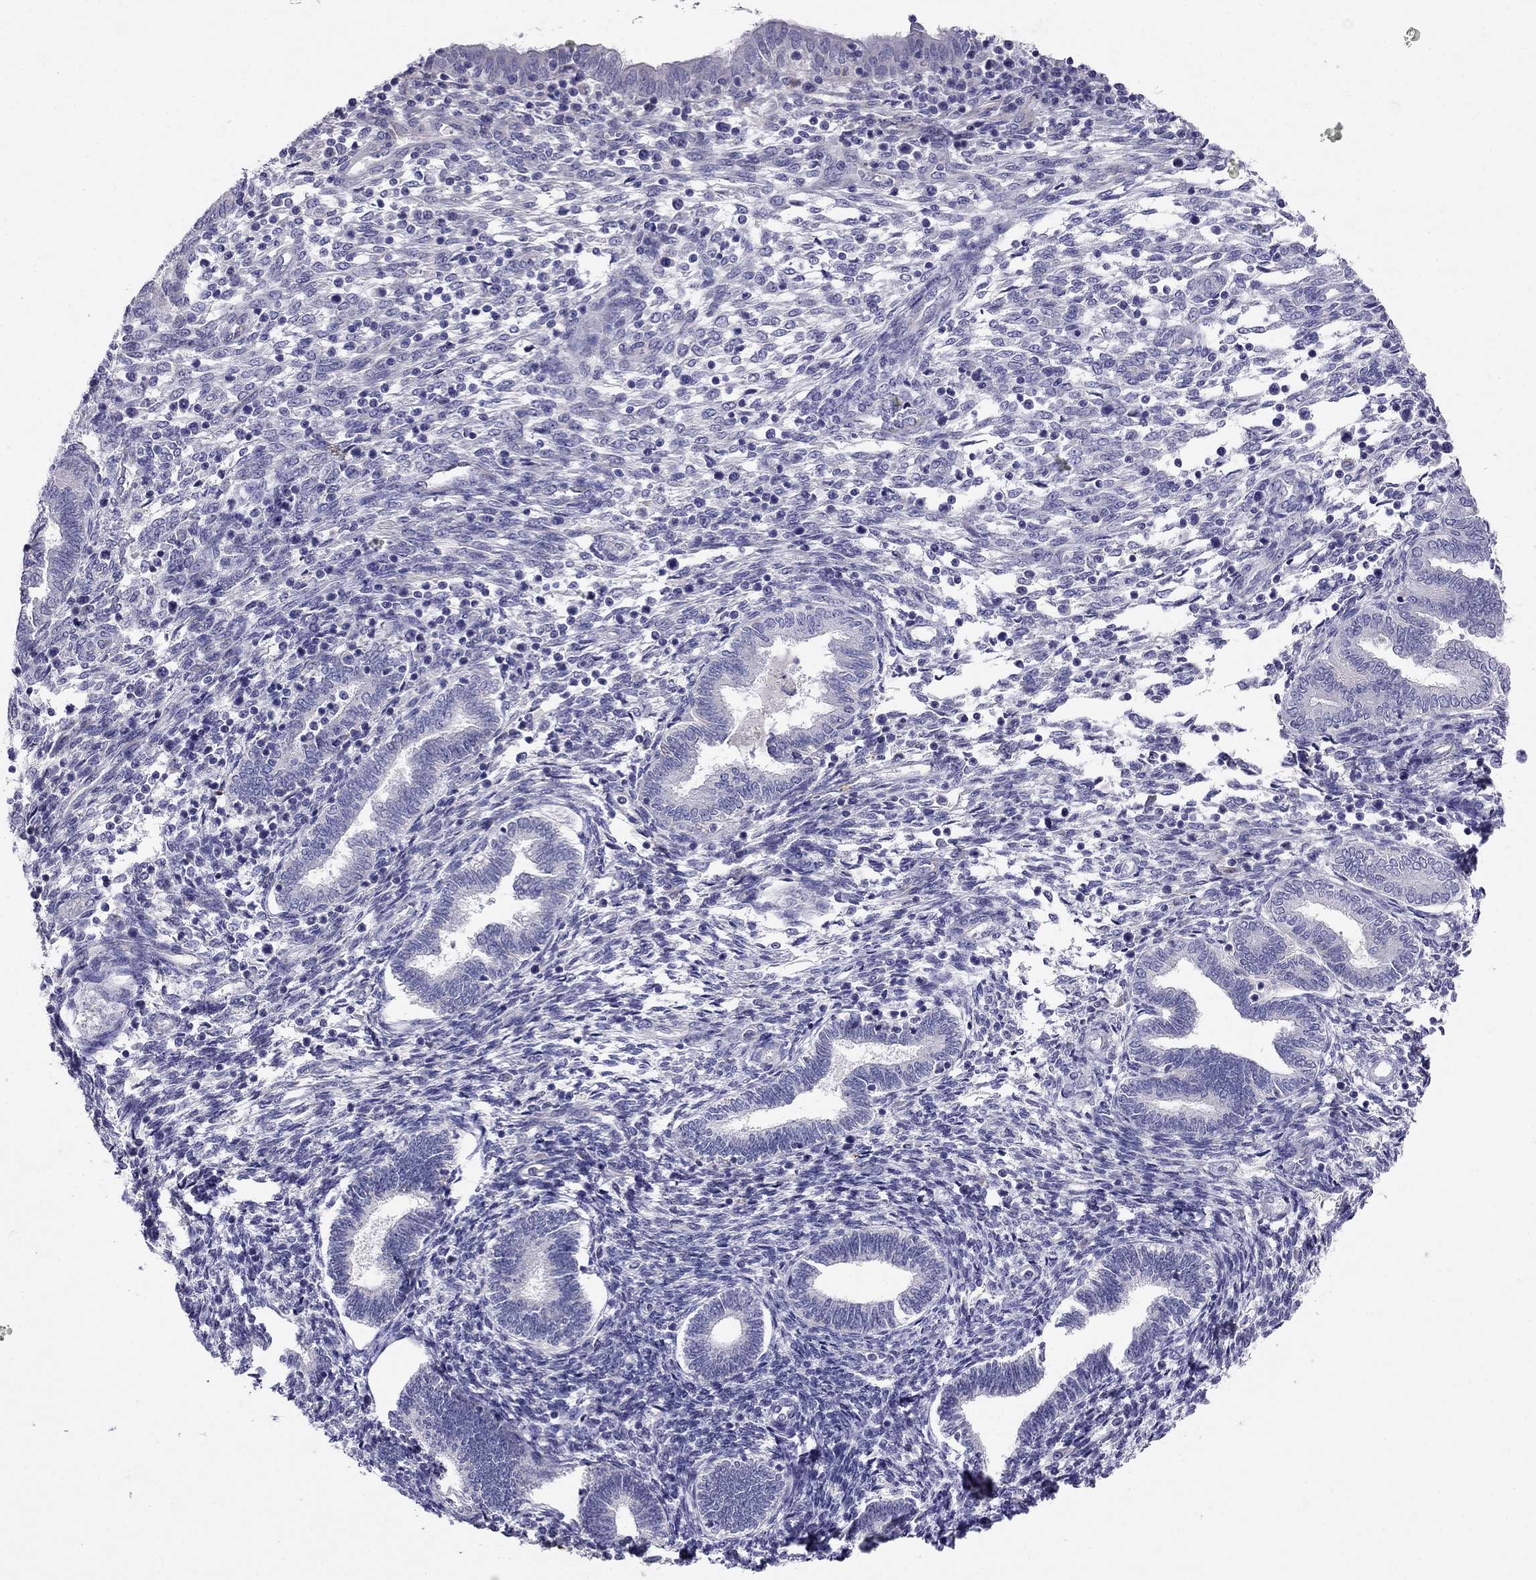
{"staining": {"intensity": "negative", "quantity": "none", "location": "none"}, "tissue": "endometrium", "cell_type": "Cells in endometrial stroma", "image_type": "normal", "snomed": [{"axis": "morphology", "description": "Normal tissue, NOS"}, {"axis": "topography", "description": "Endometrium"}], "caption": "This histopathology image is of normal endometrium stained with IHC to label a protein in brown with the nuclei are counter-stained blue. There is no positivity in cells in endometrial stroma. (DAB (3,3'-diaminobenzidine) IHC visualized using brightfield microscopy, high magnification).", "gene": "SPINT4", "patient": {"sex": "female", "age": 42}}